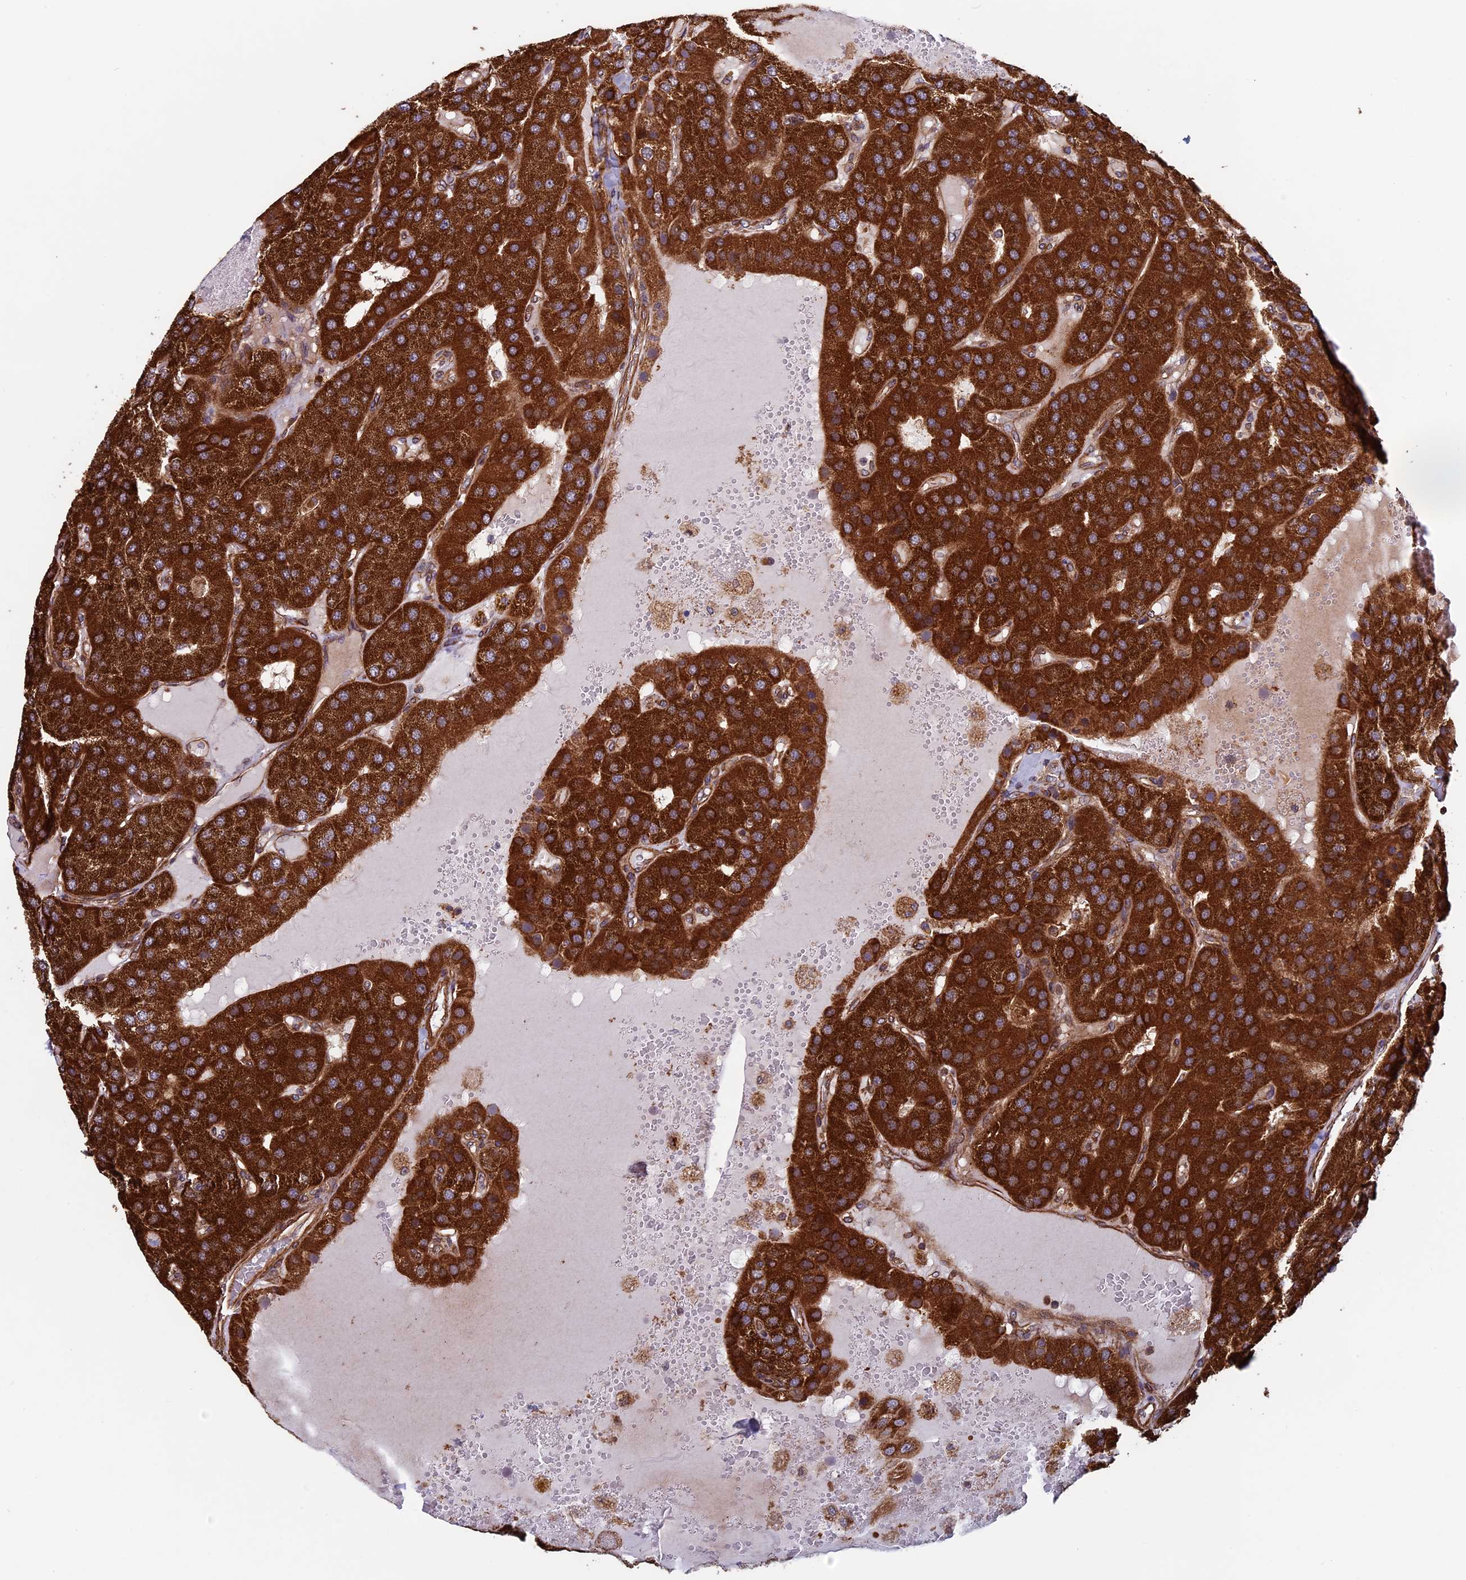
{"staining": {"intensity": "strong", "quantity": ">75%", "location": "cytoplasmic/membranous"}, "tissue": "parathyroid gland", "cell_type": "Glandular cells", "image_type": "normal", "snomed": [{"axis": "morphology", "description": "Normal tissue, NOS"}, {"axis": "morphology", "description": "Adenoma, NOS"}, {"axis": "topography", "description": "Parathyroid gland"}], "caption": "Parathyroid gland stained with DAB (3,3'-diaminobenzidine) immunohistochemistry (IHC) exhibits high levels of strong cytoplasmic/membranous expression in approximately >75% of glandular cells. The protein is stained brown, and the nuclei are stained in blue (DAB (3,3'-diaminobenzidine) IHC with brightfield microscopy, high magnification).", "gene": "CCDC8", "patient": {"sex": "female", "age": 86}}